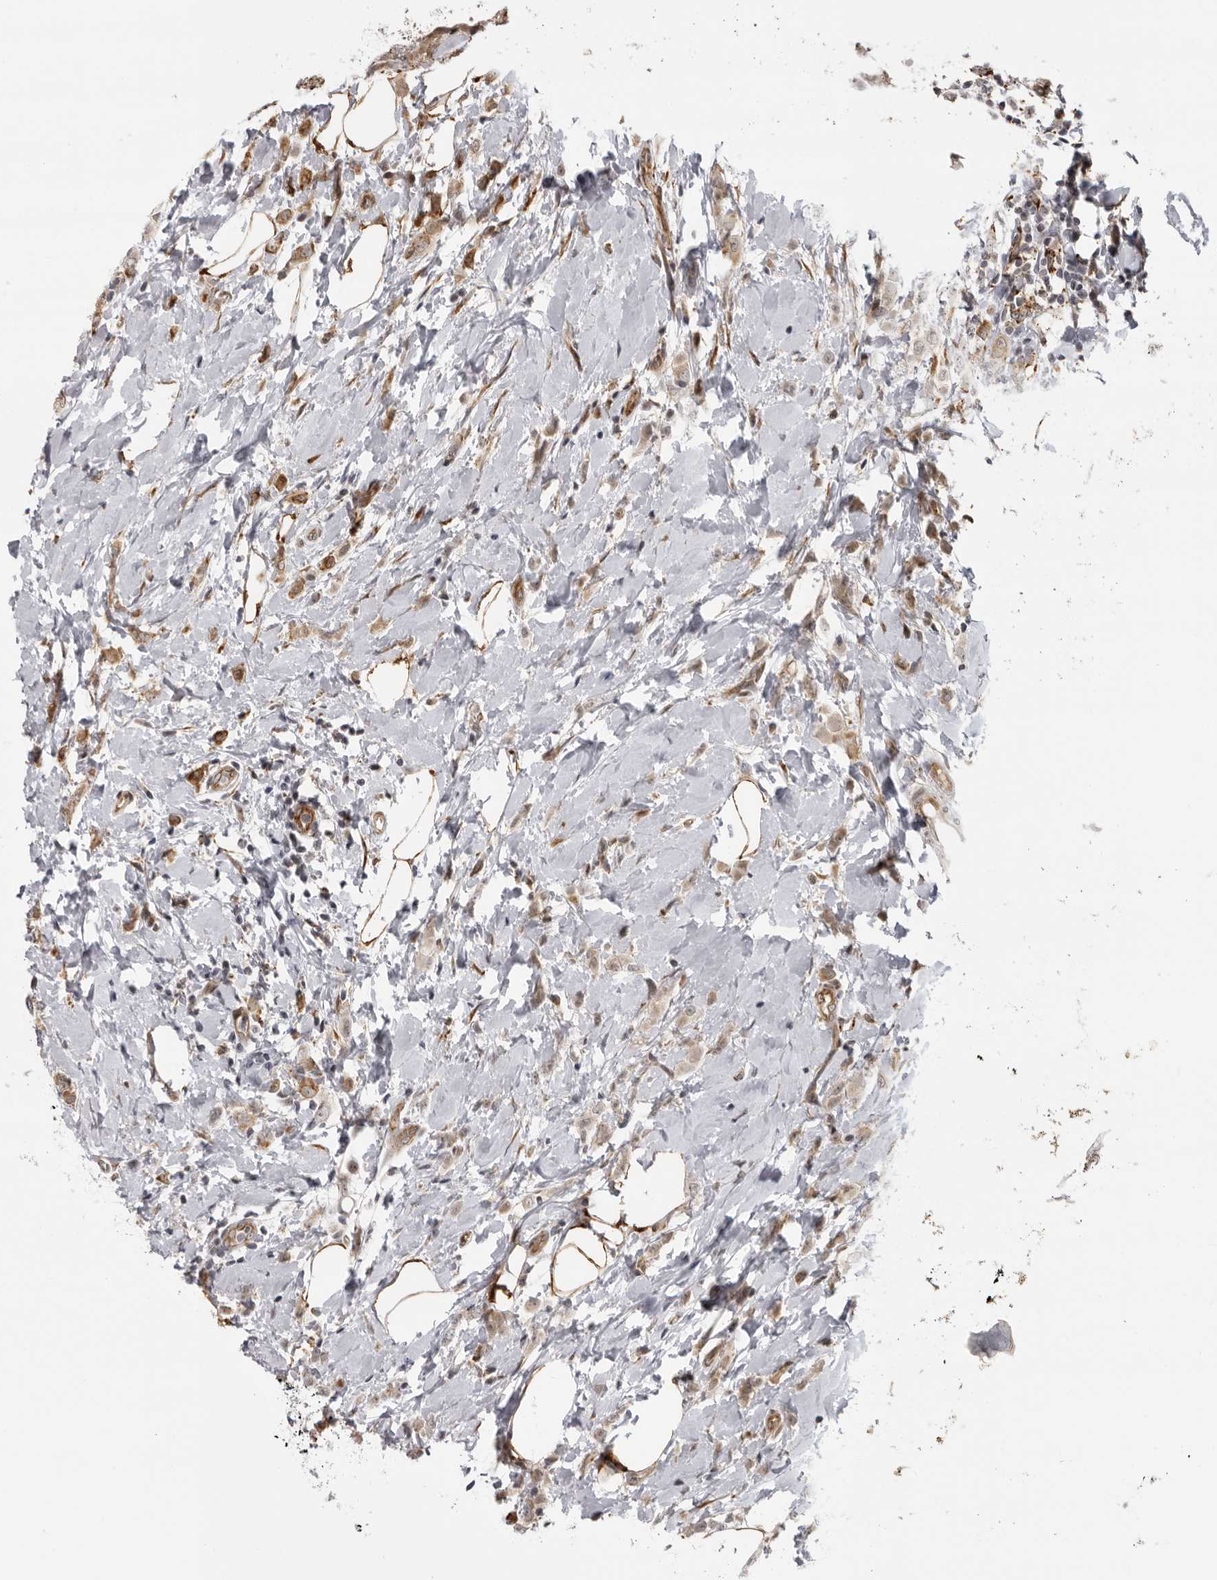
{"staining": {"intensity": "moderate", "quantity": ">75%", "location": "cytoplasmic/membranous"}, "tissue": "breast cancer", "cell_type": "Tumor cells", "image_type": "cancer", "snomed": [{"axis": "morphology", "description": "Lobular carcinoma"}, {"axis": "topography", "description": "Breast"}], "caption": "Immunohistochemical staining of human breast lobular carcinoma displays medium levels of moderate cytoplasmic/membranous positivity in approximately >75% of tumor cells.", "gene": "DNAH14", "patient": {"sex": "female", "age": 47}}